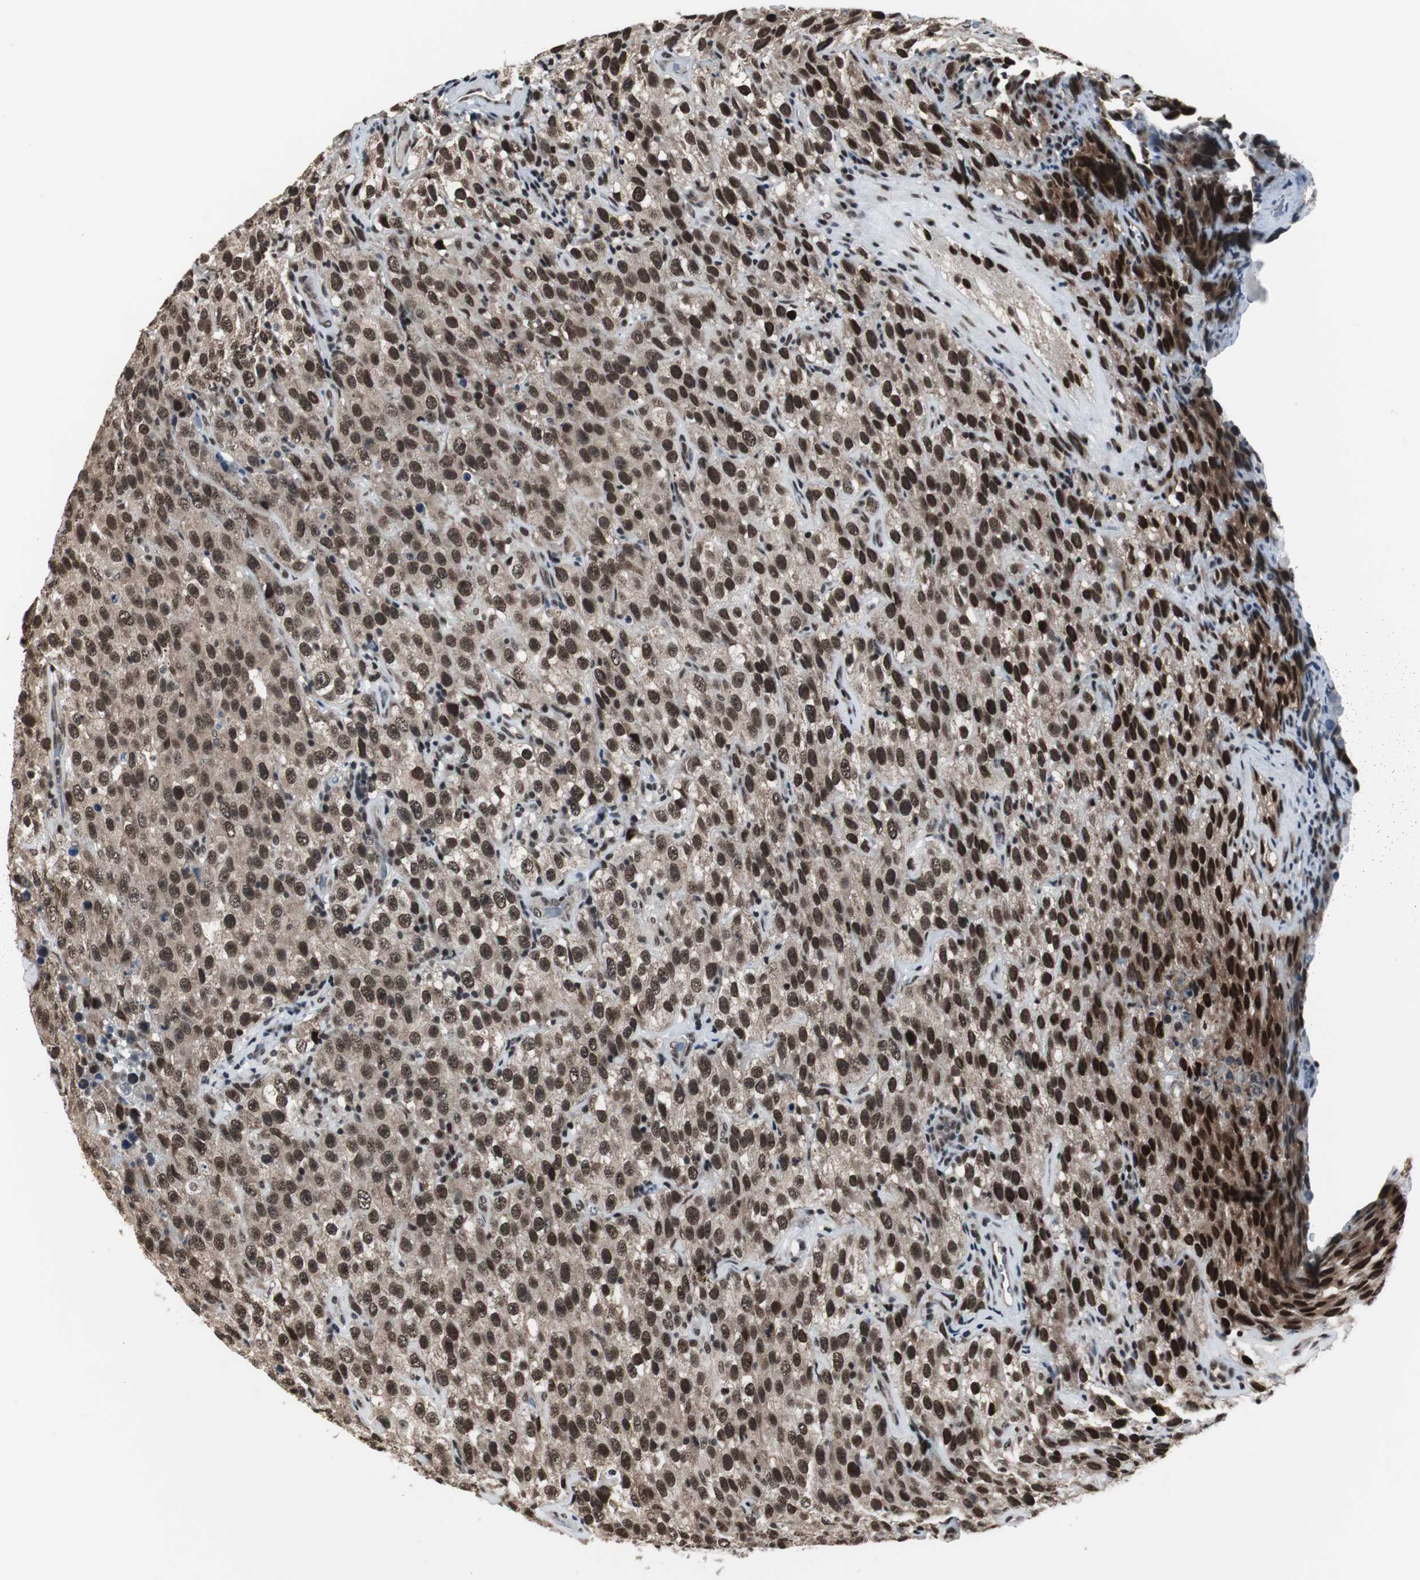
{"staining": {"intensity": "strong", "quantity": ">75%", "location": "nuclear"}, "tissue": "testis cancer", "cell_type": "Tumor cells", "image_type": "cancer", "snomed": [{"axis": "morphology", "description": "Seminoma, NOS"}, {"axis": "topography", "description": "Testis"}], "caption": "Tumor cells reveal high levels of strong nuclear staining in about >75% of cells in testis cancer (seminoma).", "gene": "CDK9", "patient": {"sex": "male", "age": 52}}